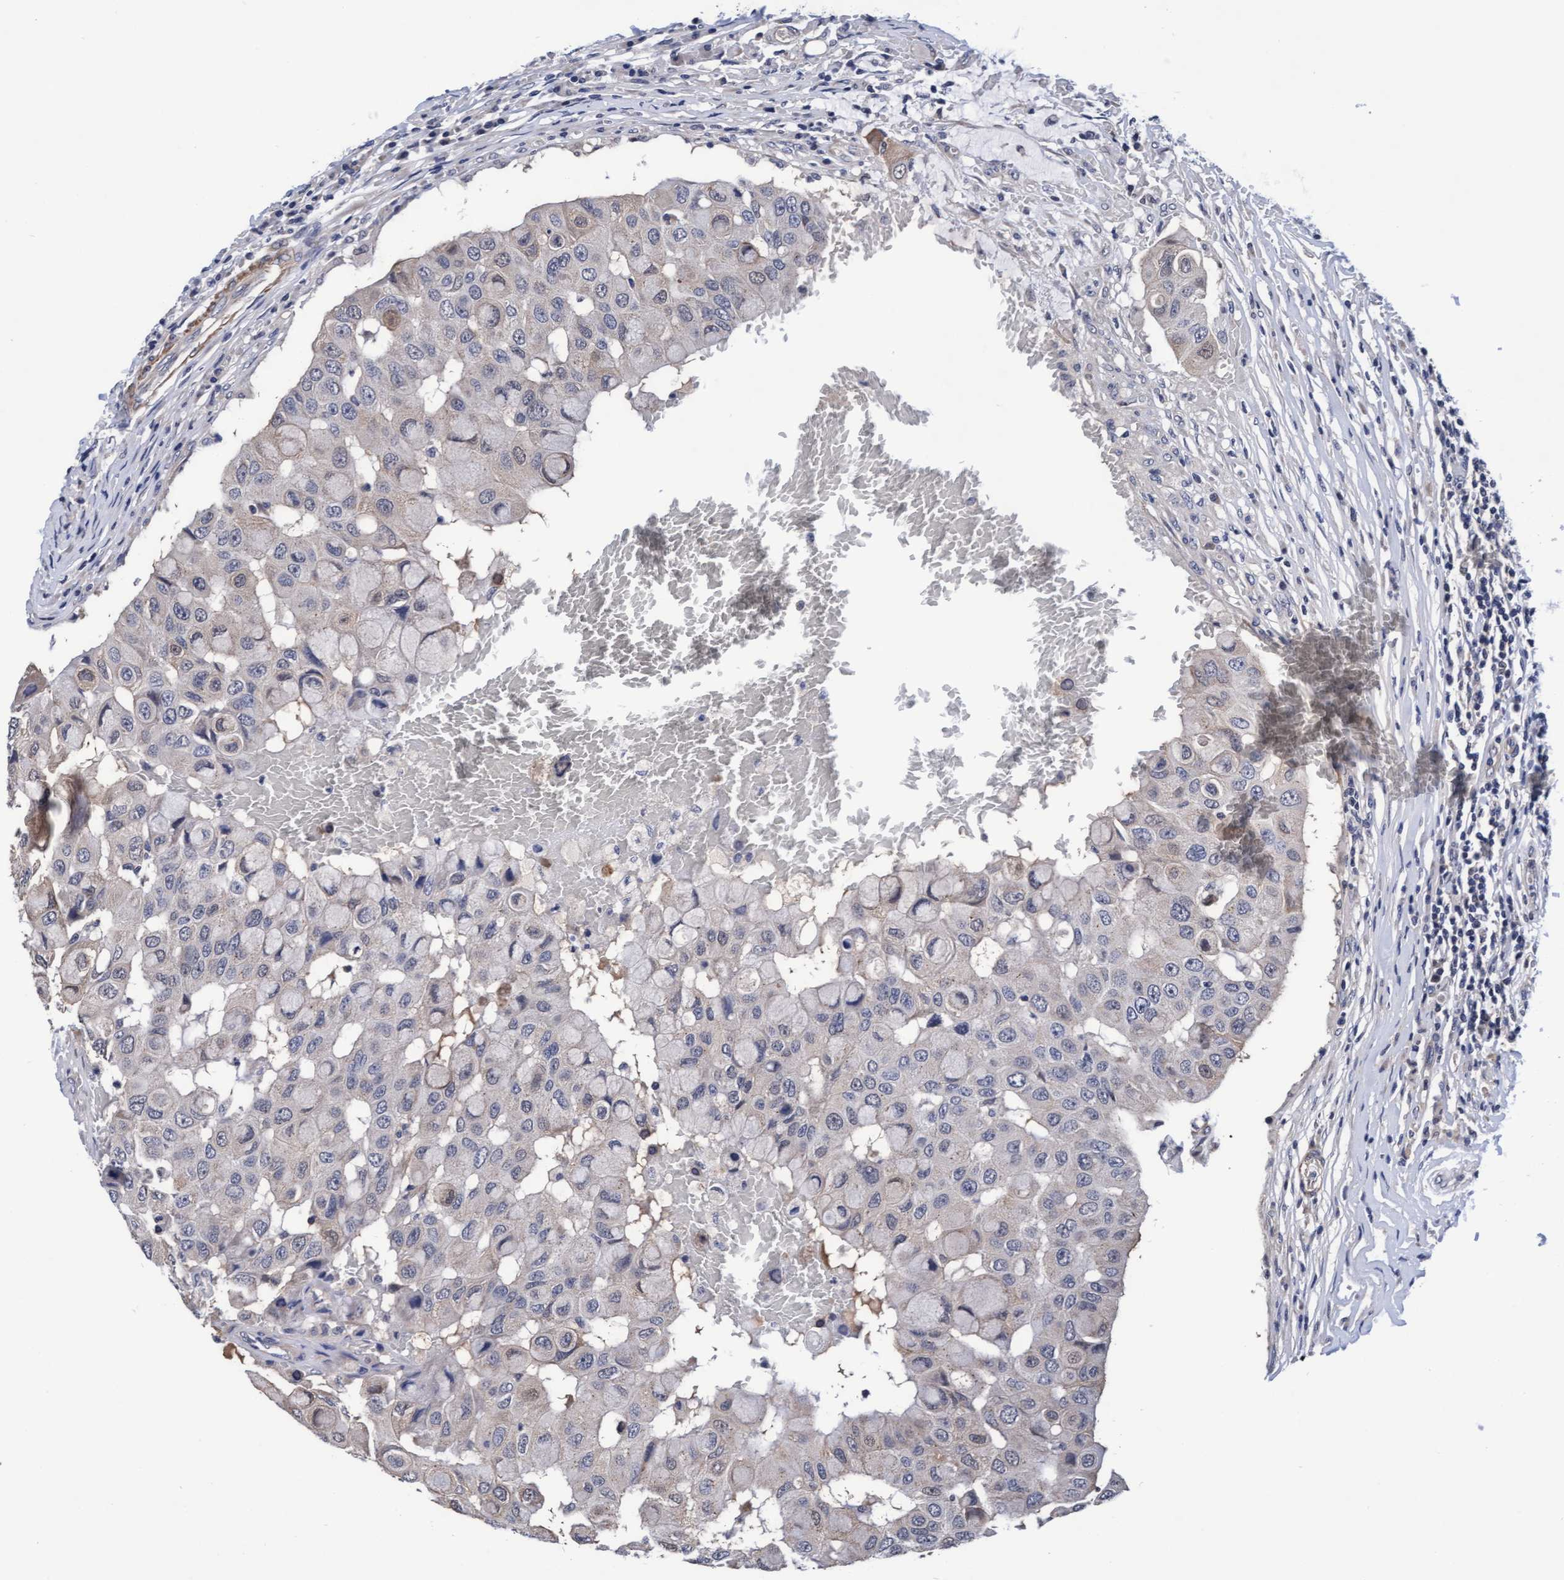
{"staining": {"intensity": "weak", "quantity": "<25%", "location": "cytoplasmic/membranous"}, "tissue": "breast cancer", "cell_type": "Tumor cells", "image_type": "cancer", "snomed": [{"axis": "morphology", "description": "Duct carcinoma"}, {"axis": "topography", "description": "Breast"}], "caption": "A high-resolution photomicrograph shows immunohistochemistry (IHC) staining of intraductal carcinoma (breast), which displays no significant staining in tumor cells. (DAB (3,3'-diaminobenzidine) IHC with hematoxylin counter stain).", "gene": "EFCAB13", "patient": {"sex": "female", "age": 27}}